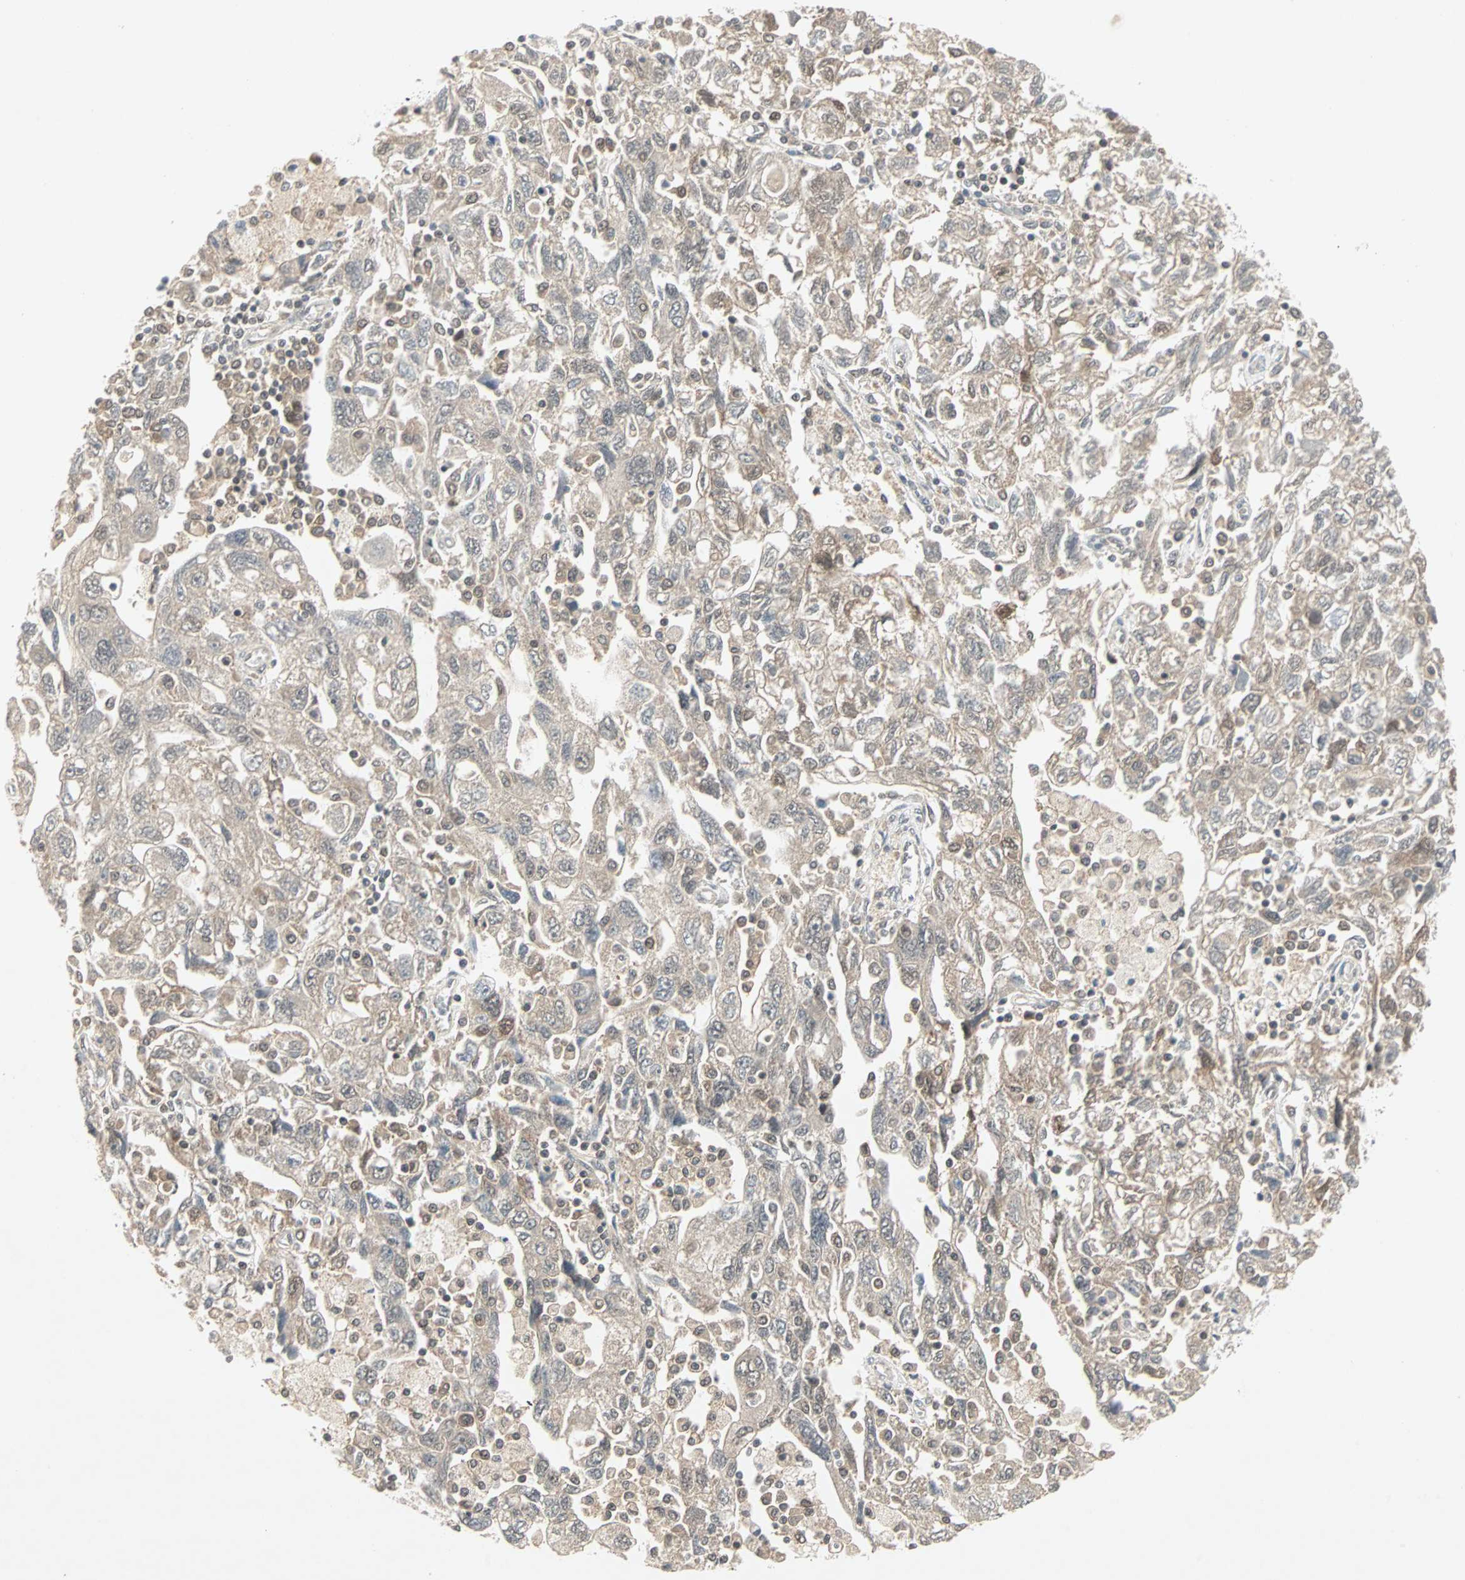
{"staining": {"intensity": "weak", "quantity": "25%-75%", "location": "cytoplasmic/membranous"}, "tissue": "ovarian cancer", "cell_type": "Tumor cells", "image_type": "cancer", "snomed": [{"axis": "morphology", "description": "Carcinoma, NOS"}, {"axis": "morphology", "description": "Cystadenocarcinoma, serous, NOS"}, {"axis": "topography", "description": "Ovary"}], "caption": "The histopathology image reveals staining of carcinoma (ovarian), revealing weak cytoplasmic/membranous protein staining (brown color) within tumor cells. (DAB (3,3'-diaminobenzidine) IHC with brightfield microscopy, high magnification).", "gene": "PTPA", "patient": {"sex": "female", "age": 69}}